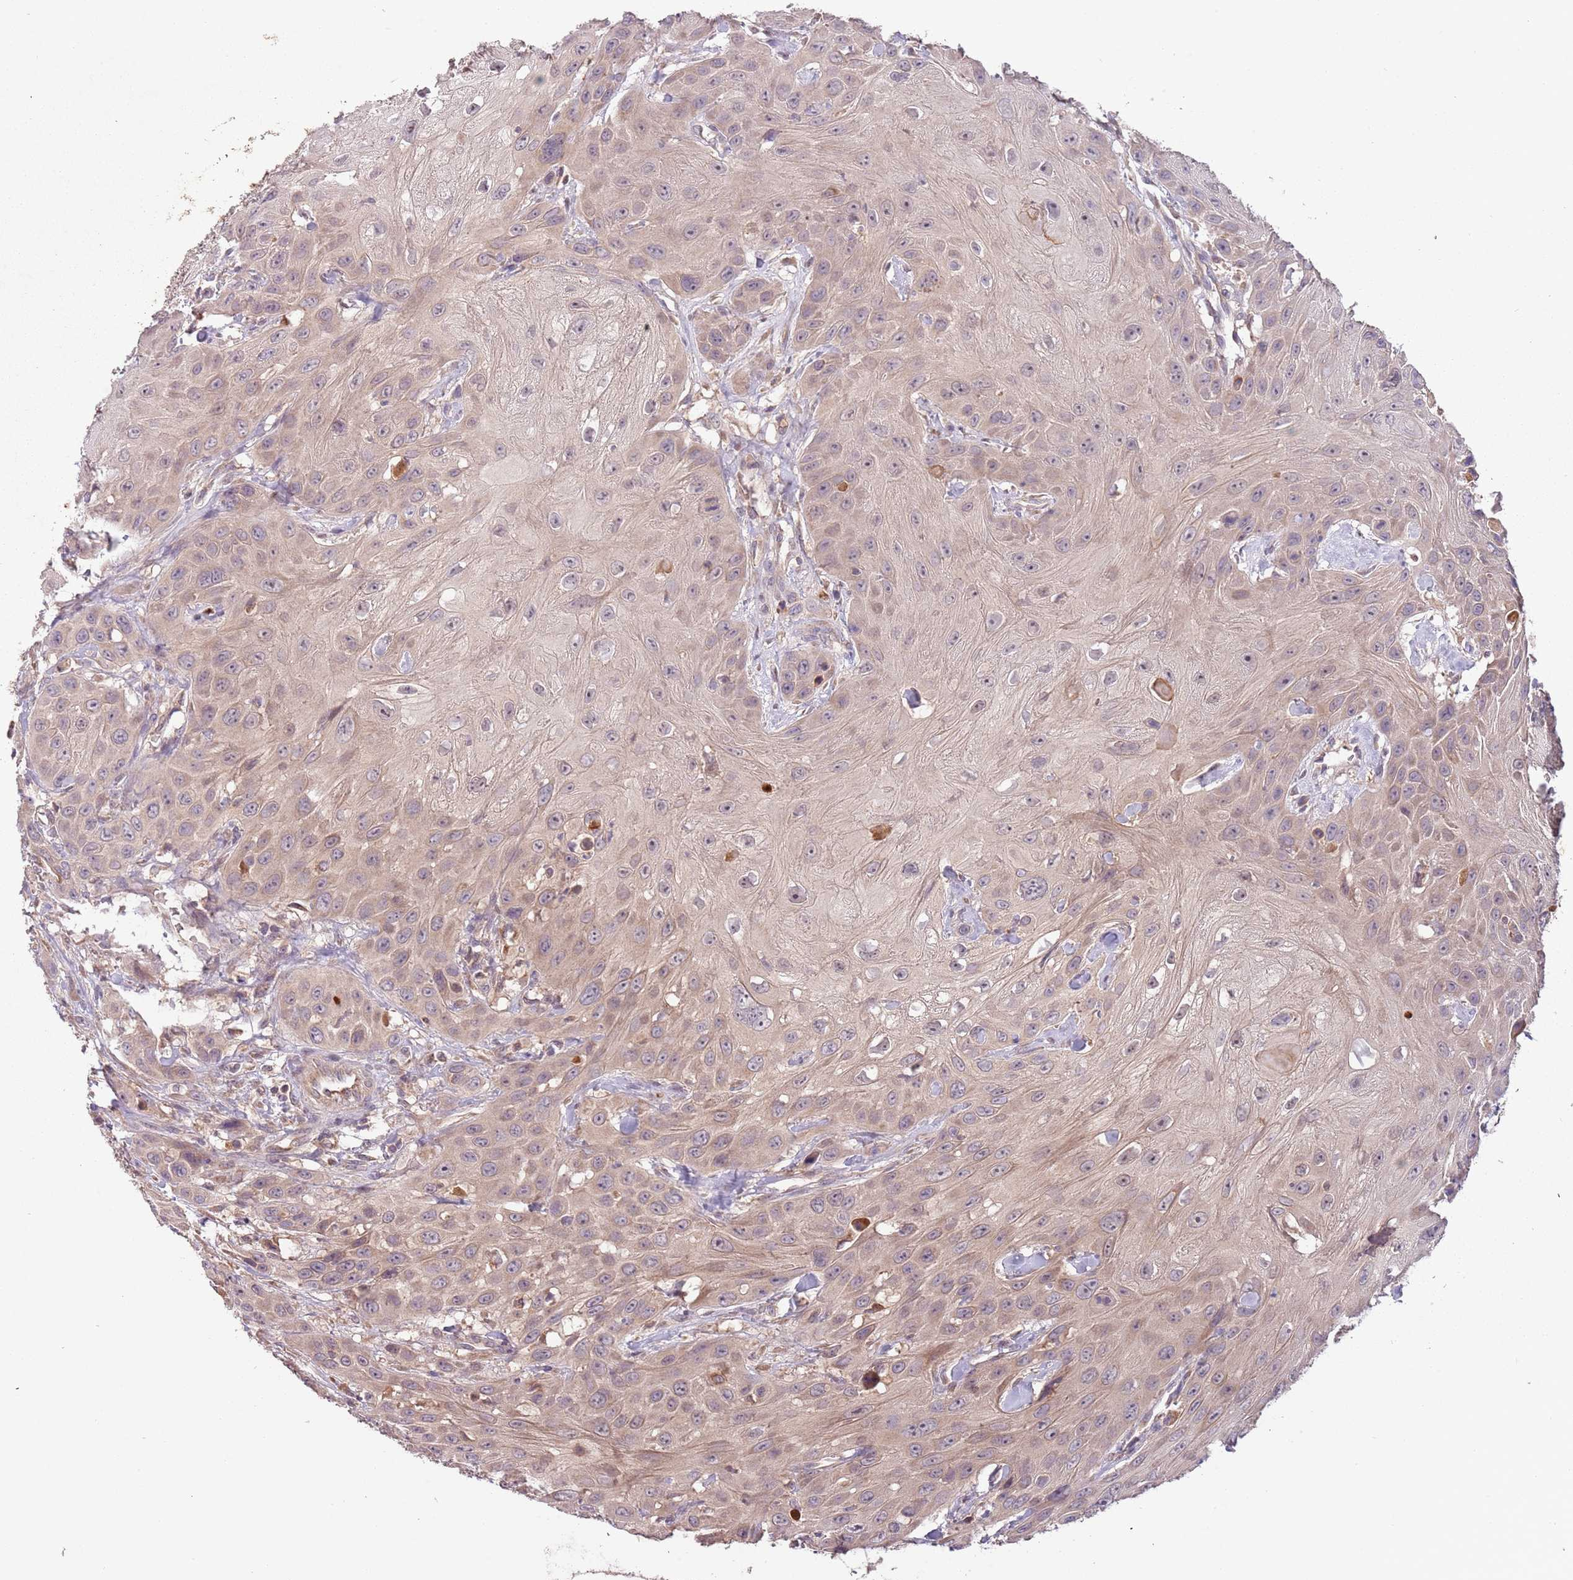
{"staining": {"intensity": "weak", "quantity": ">75%", "location": "cytoplasmic/membranous"}, "tissue": "head and neck cancer", "cell_type": "Tumor cells", "image_type": "cancer", "snomed": [{"axis": "morphology", "description": "Squamous cell carcinoma, NOS"}, {"axis": "topography", "description": "Head-Neck"}], "caption": "A low amount of weak cytoplasmic/membranous staining is appreciated in approximately >75% of tumor cells in head and neck cancer (squamous cell carcinoma) tissue.", "gene": "FECH", "patient": {"sex": "male", "age": 81}}